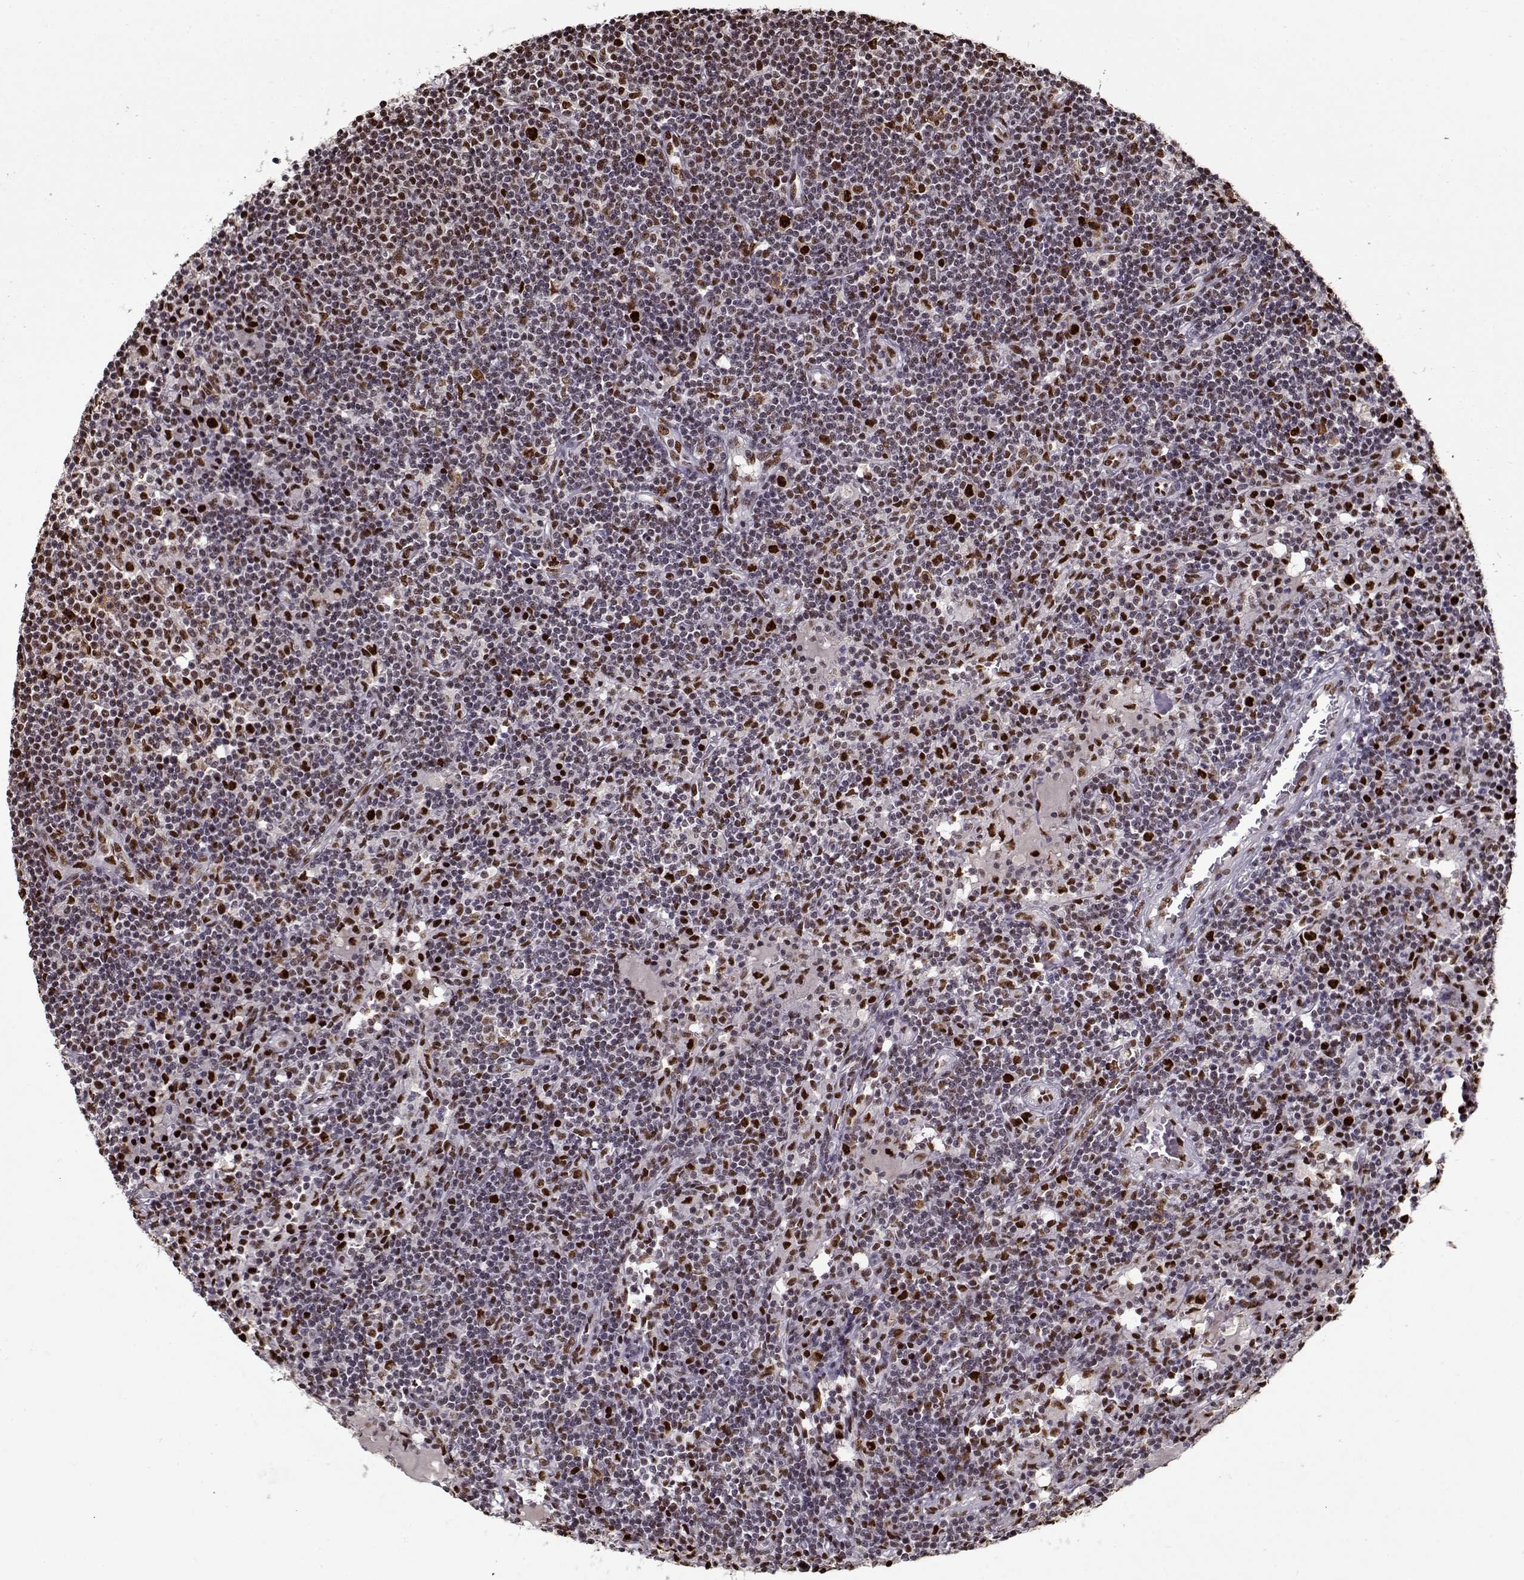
{"staining": {"intensity": "negative", "quantity": "none", "location": "none"}, "tissue": "lymph node", "cell_type": "Germinal center cells", "image_type": "normal", "snomed": [{"axis": "morphology", "description": "Normal tissue, NOS"}, {"axis": "topography", "description": "Lymph node"}], "caption": "The micrograph displays no staining of germinal center cells in benign lymph node. (DAB IHC with hematoxylin counter stain).", "gene": "PRMT1", "patient": {"sex": "female", "age": 72}}